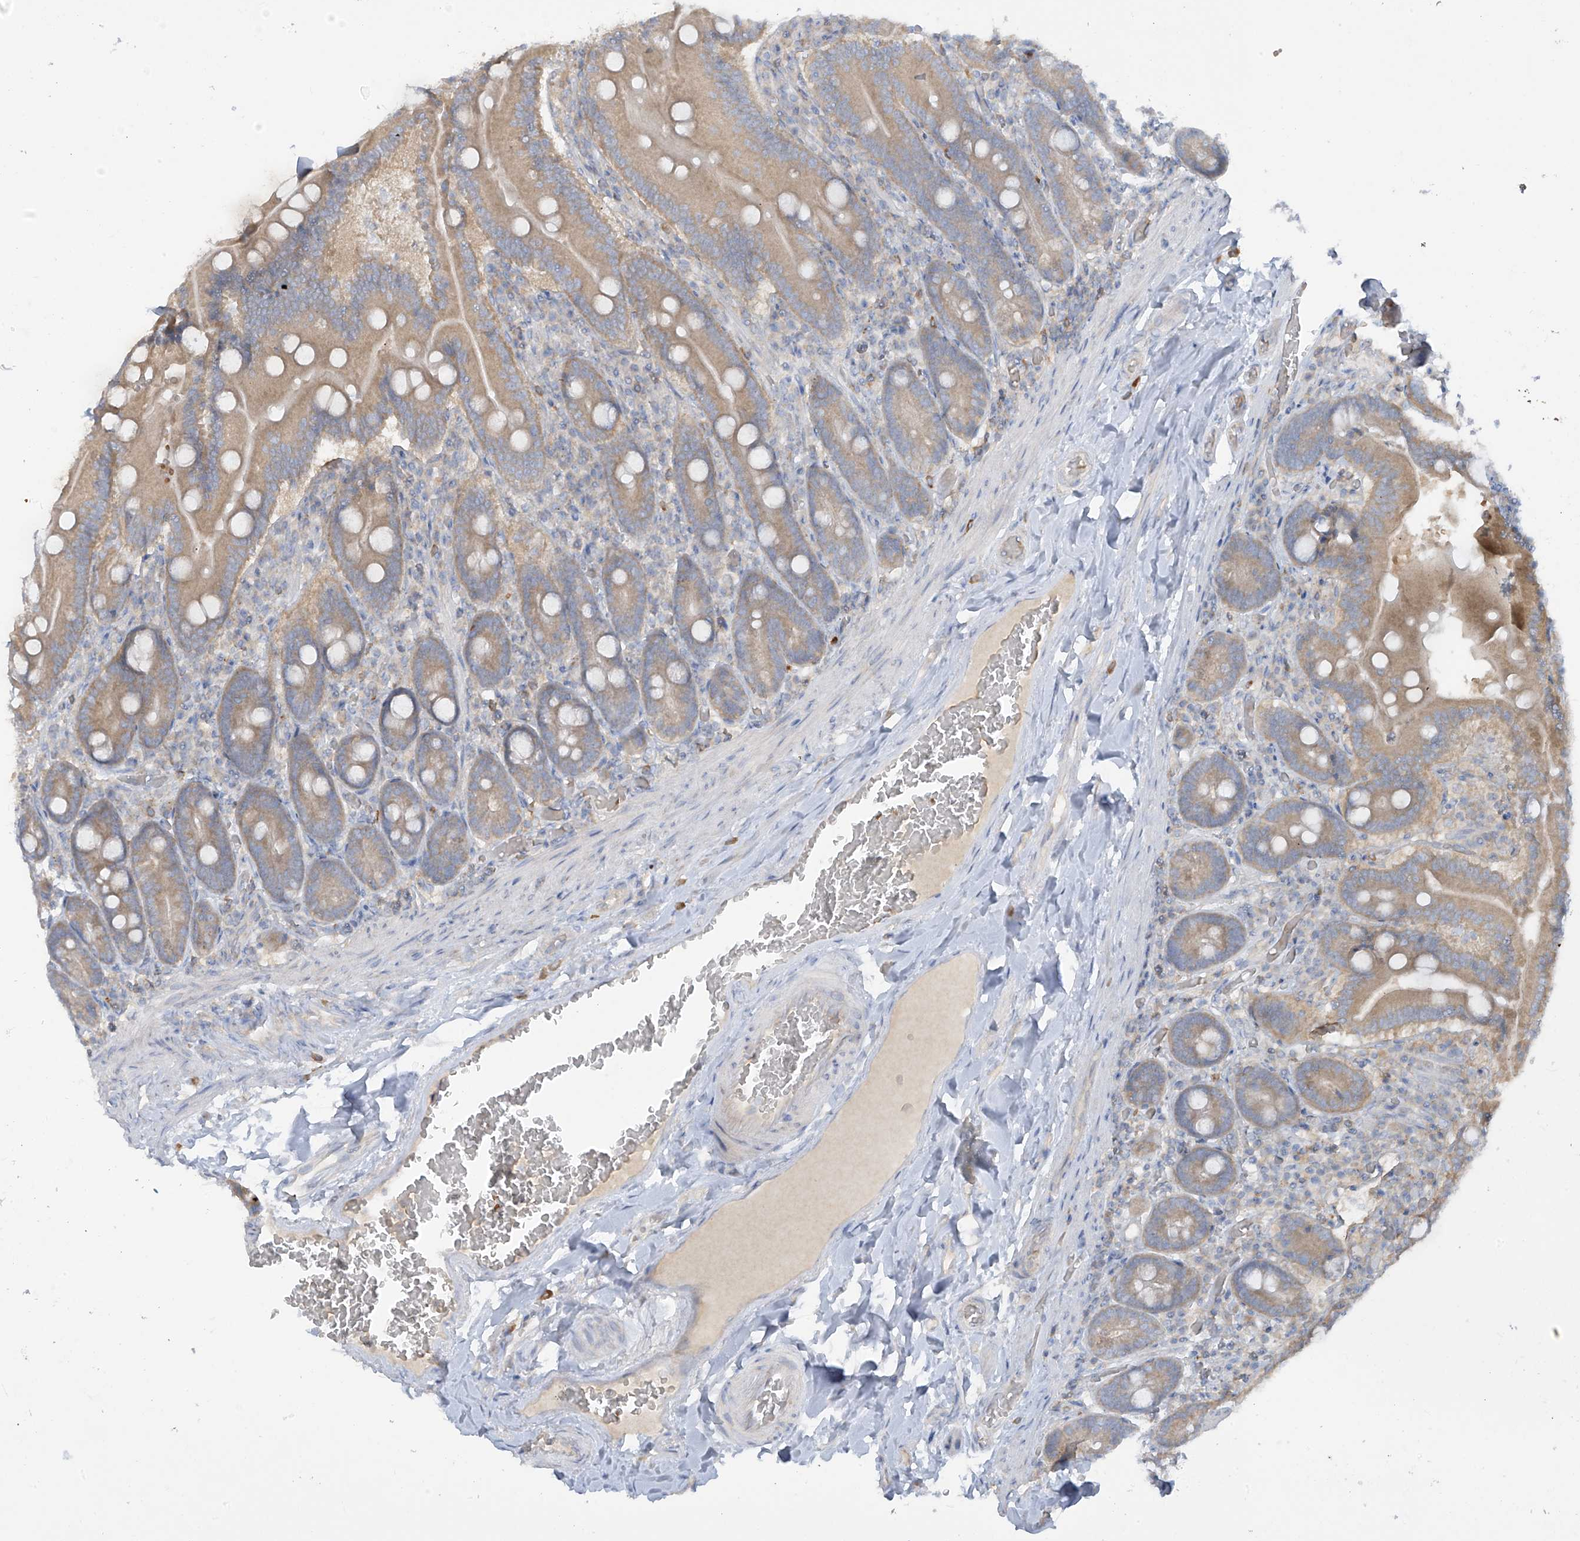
{"staining": {"intensity": "moderate", "quantity": ">75%", "location": "cytoplasmic/membranous"}, "tissue": "duodenum", "cell_type": "Glandular cells", "image_type": "normal", "snomed": [{"axis": "morphology", "description": "Normal tissue, NOS"}, {"axis": "topography", "description": "Duodenum"}], "caption": "About >75% of glandular cells in unremarkable human duodenum display moderate cytoplasmic/membranous protein staining as visualized by brown immunohistochemical staining.", "gene": "DGKQ", "patient": {"sex": "female", "age": 62}}